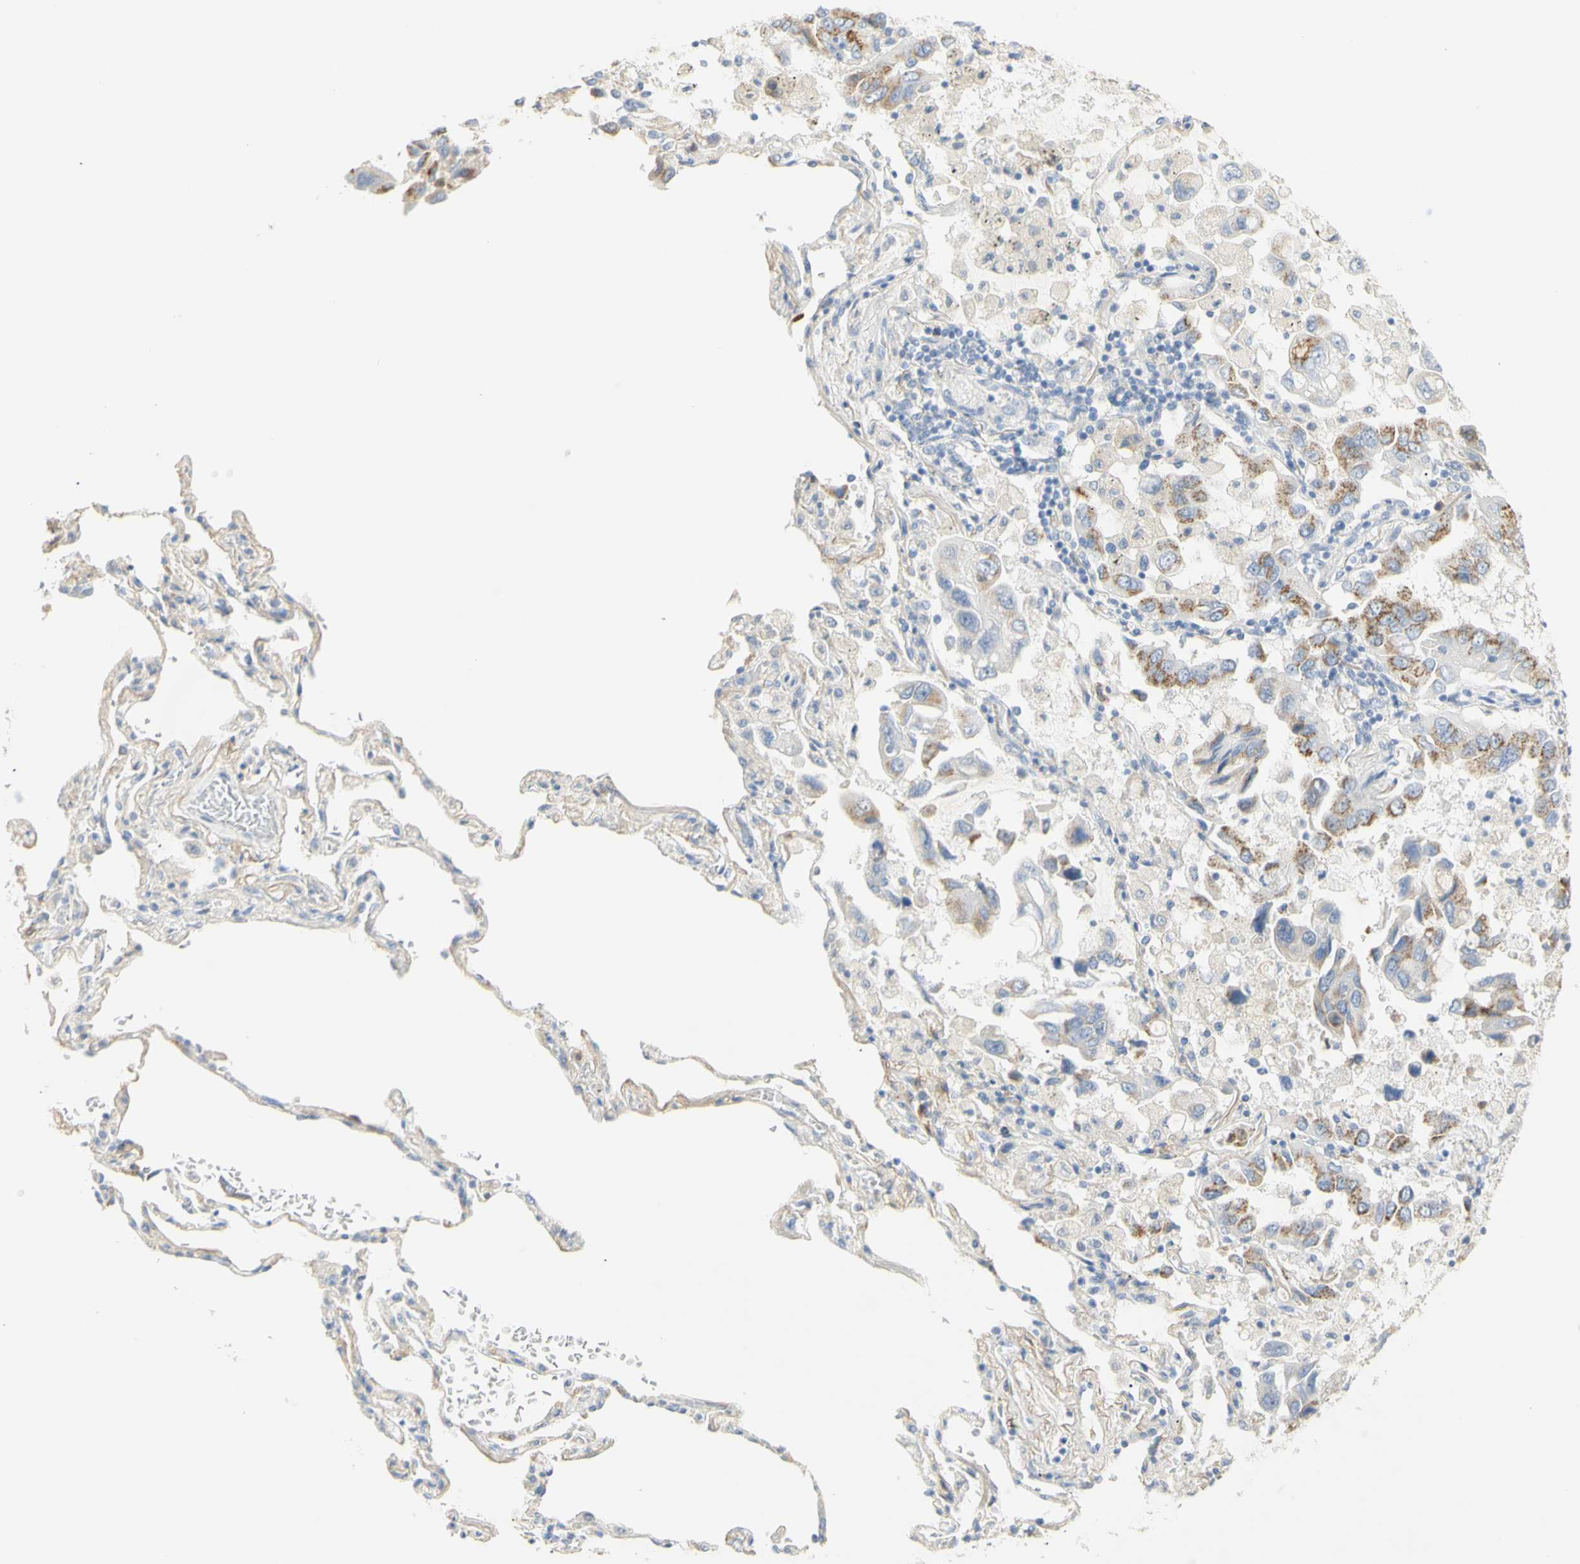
{"staining": {"intensity": "moderate", "quantity": ">75%", "location": "cytoplasmic/membranous"}, "tissue": "lung cancer", "cell_type": "Tumor cells", "image_type": "cancer", "snomed": [{"axis": "morphology", "description": "Adenocarcinoma, NOS"}, {"axis": "topography", "description": "Lung"}], "caption": "Immunohistochemical staining of human lung cancer (adenocarcinoma) shows medium levels of moderate cytoplasmic/membranous positivity in about >75% of tumor cells.", "gene": "B4GALNT3", "patient": {"sex": "male", "age": 64}}